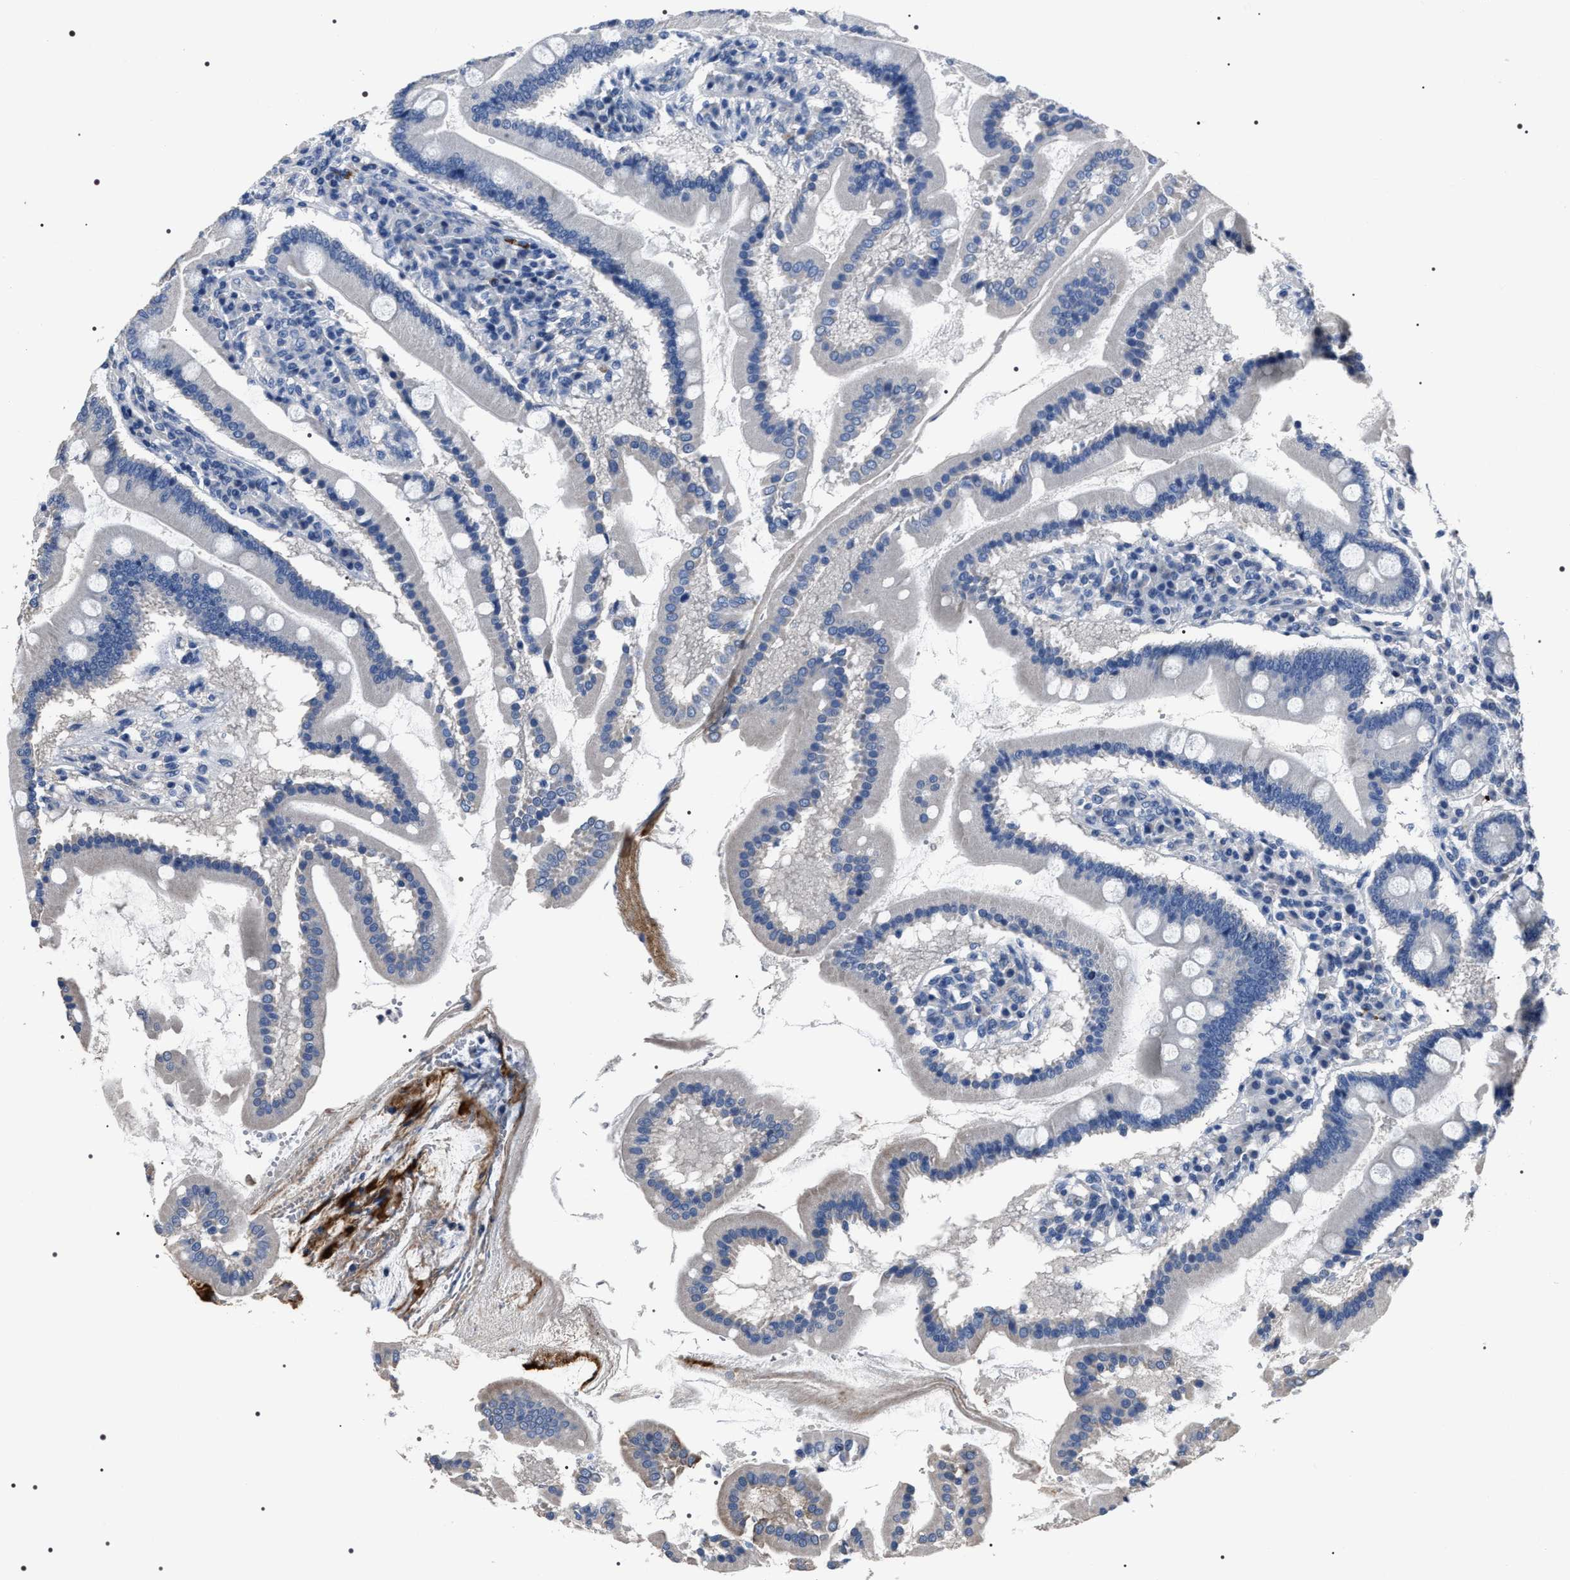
{"staining": {"intensity": "negative", "quantity": "none", "location": "none"}, "tissue": "duodenum", "cell_type": "Glandular cells", "image_type": "normal", "snomed": [{"axis": "morphology", "description": "Normal tissue, NOS"}, {"axis": "topography", "description": "Duodenum"}], "caption": "IHC histopathology image of normal duodenum stained for a protein (brown), which demonstrates no staining in glandular cells. The staining was performed using DAB to visualize the protein expression in brown, while the nuclei were stained in blue with hematoxylin (Magnification: 20x).", "gene": "TRIM54", "patient": {"sex": "male", "age": 50}}